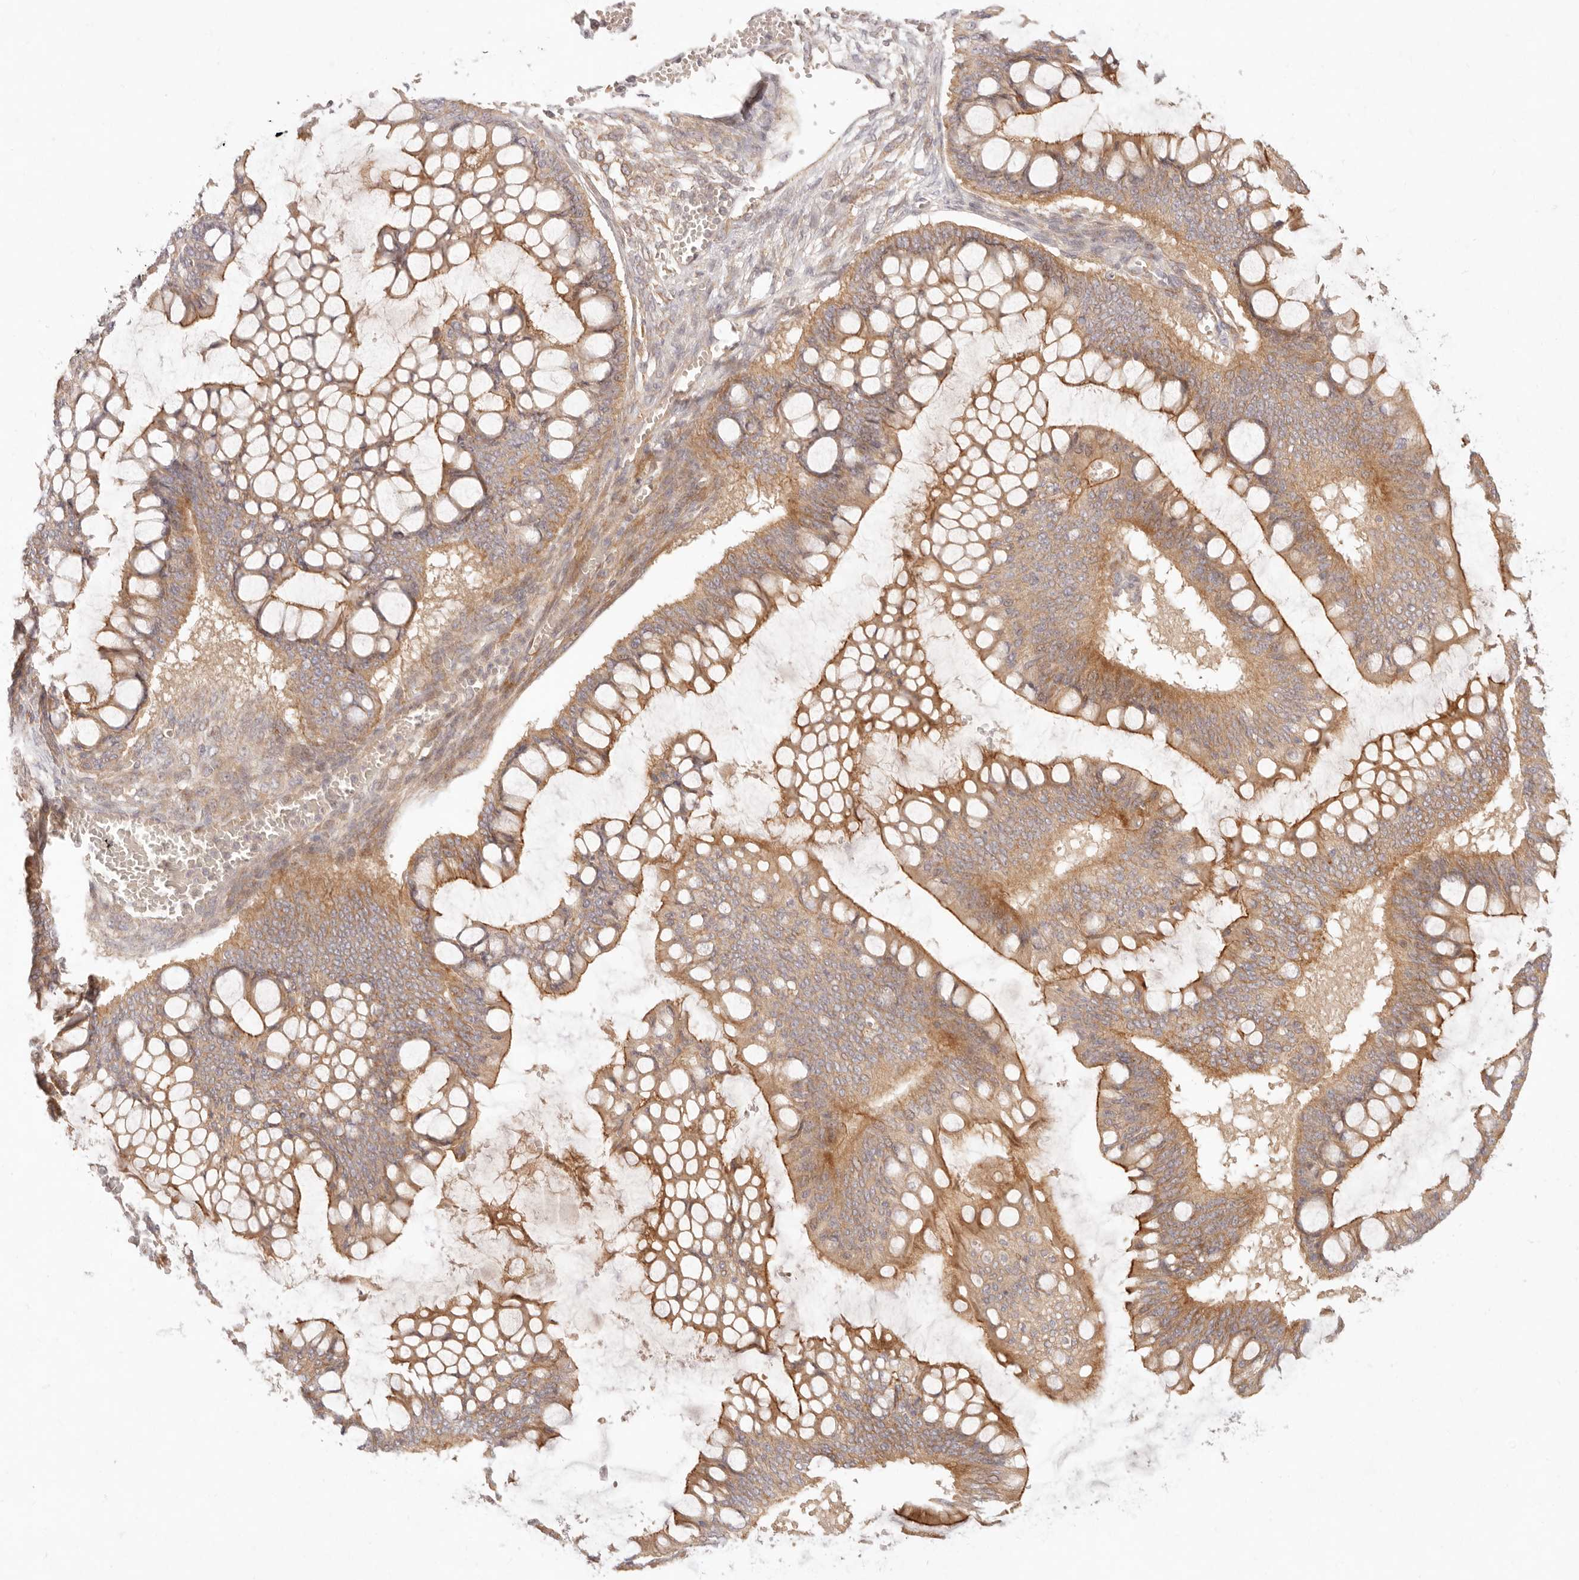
{"staining": {"intensity": "moderate", "quantity": ">75%", "location": "cytoplasmic/membranous"}, "tissue": "ovarian cancer", "cell_type": "Tumor cells", "image_type": "cancer", "snomed": [{"axis": "morphology", "description": "Cystadenocarcinoma, mucinous, NOS"}, {"axis": "topography", "description": "Ovary"}], "caption": "Protein staining of mucinous cystadenocarcinoma (ovarian) tissue displays moderate cytoplasmic/membranous staining in about >75% of tumor cells.", "gene": "PPP1R3B", "patient": {"sex": "female", "age": 73}}